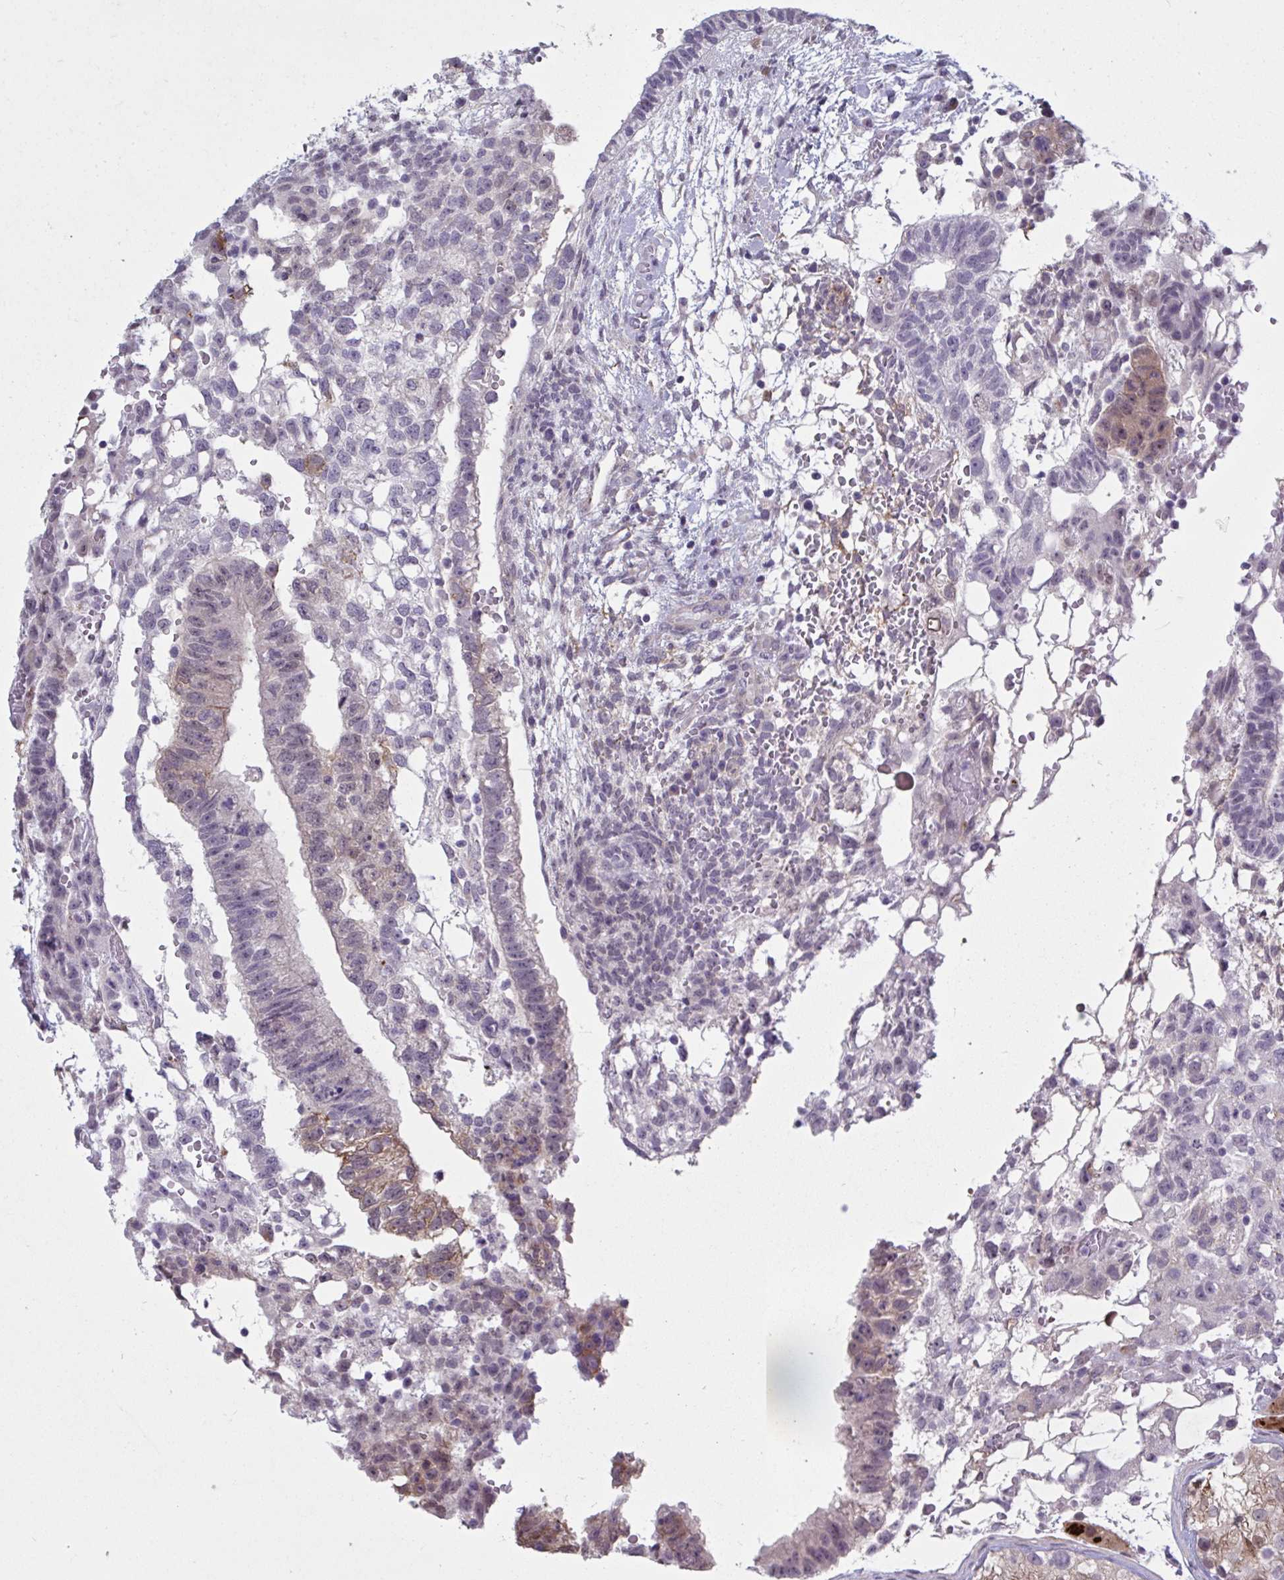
{"staining": {"intensity": "moderate", "quantity": "<25%", "location": "cytoplasmic/membranous"}, "tissue": "testis cancer", "cell_type": "Tumor cells", "image_type": "cancer", "snomed": [{"axis": "morphology", "description": "Normal tissue, NOS"}, {"axis": "morphology", "description": "Carcinoma, Embryonal, NOS"}, {"axis": "topography", "description": "Testis"}], "caption": "This image demonstrates IHC staining of human testis cancer, with low moderate cytoplasmic/membranous positivity in about <25% of tumor cells.", "gene": "TCEAL8", "patient": {"sex": "male", "age": 32}}